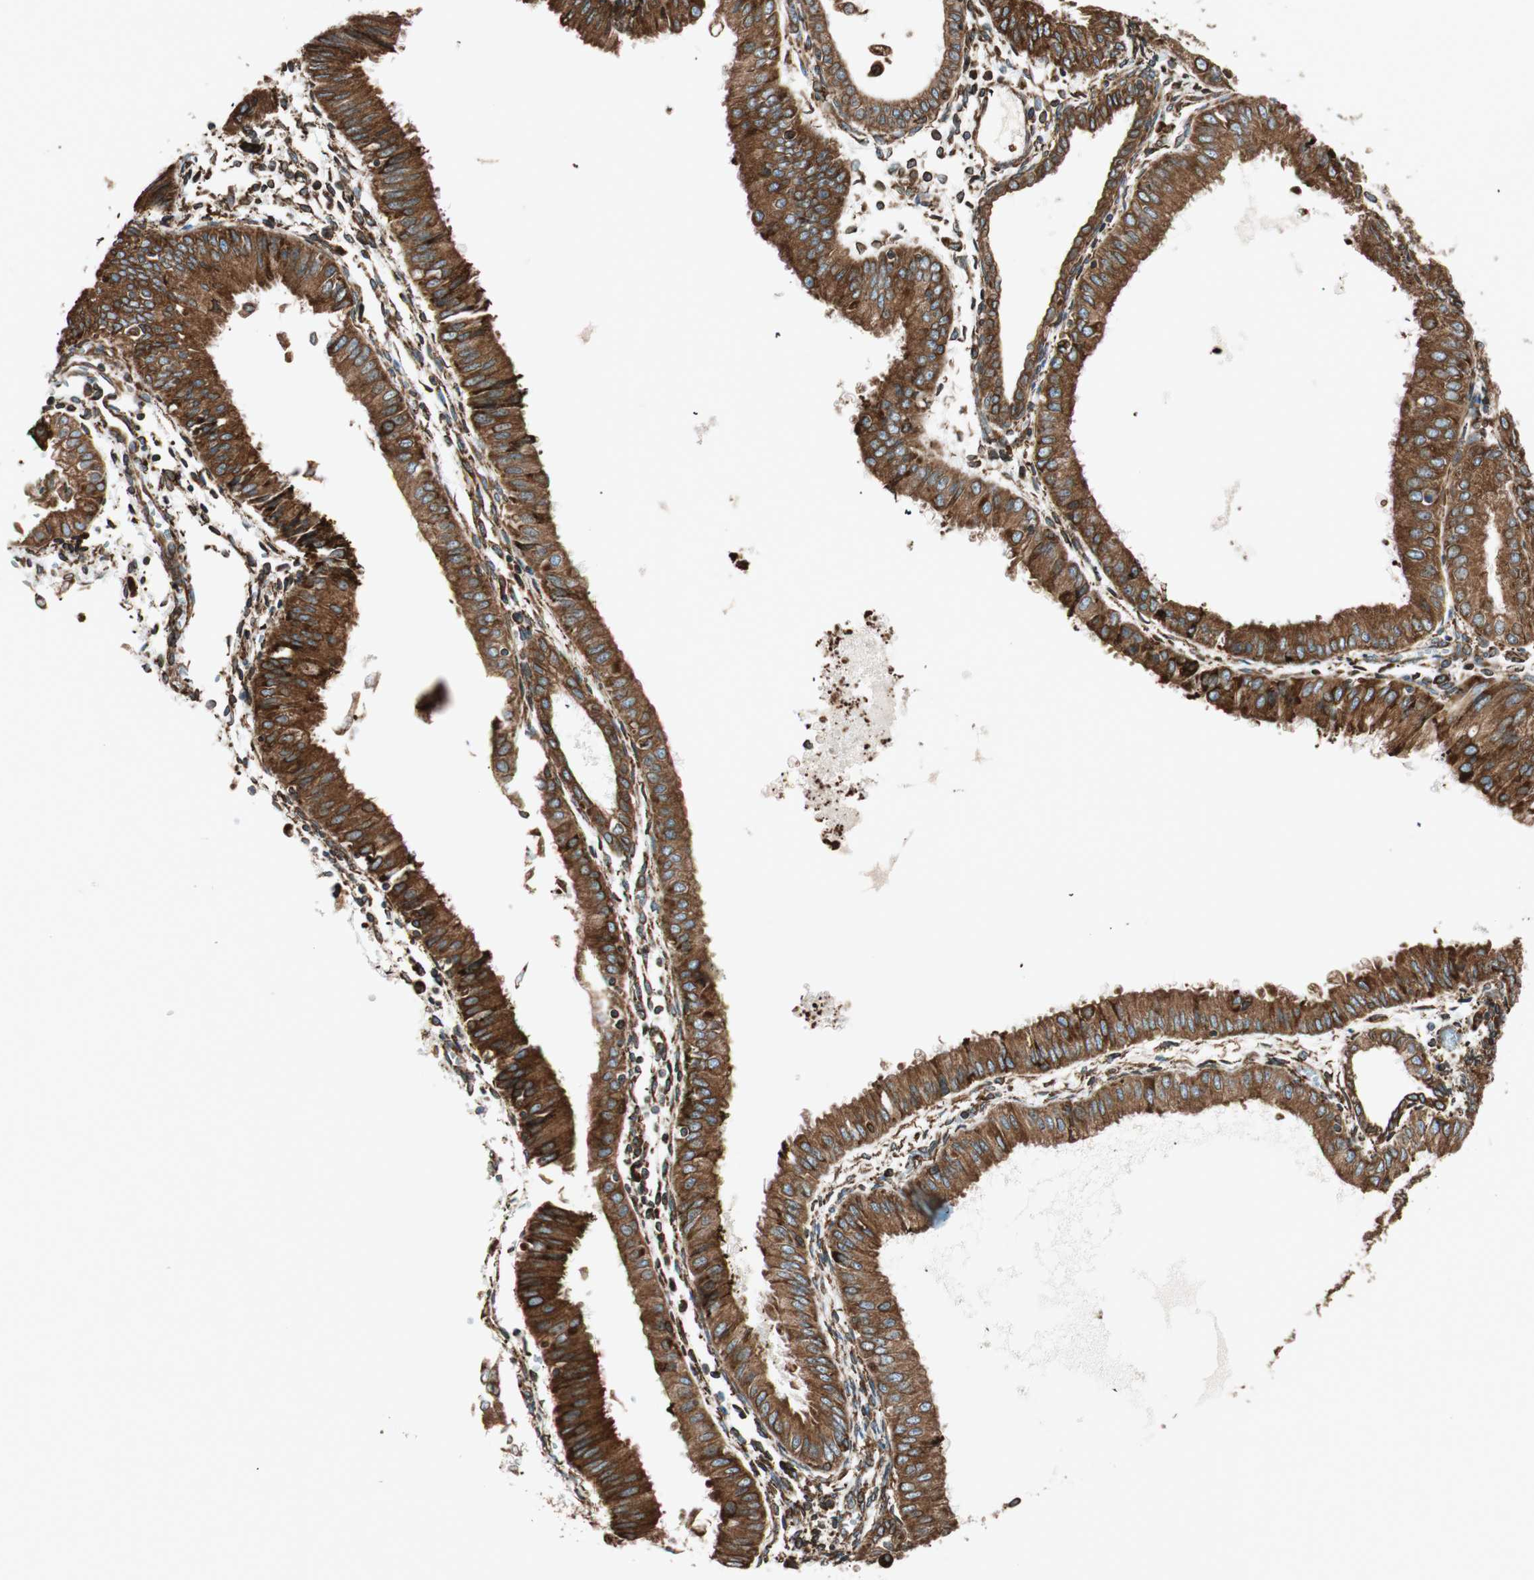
{"staining": {"intensity": "strong", "quantity": ">75%", "location": "cytoplasmic/membranous"}, "tissue": "endometrial cancer", "cell_type": "Tumor cells", "image_type": "cancer", "snomed": [{"axis": "morphology", "description": "Adenocarcinoma, NOS"}, {"axis": "topography", "description": "Endometrium"}], "caption": "Immunohistochemical staining of human endometrial adenocarcinoma reveals high levels of strong cytoplasmic/membranous positivity in approximately >75% of tumor cells. Nuclei are stained in blue.", "gene": "PRKCSH", "patient": {"sex": "female", "age": 53}}